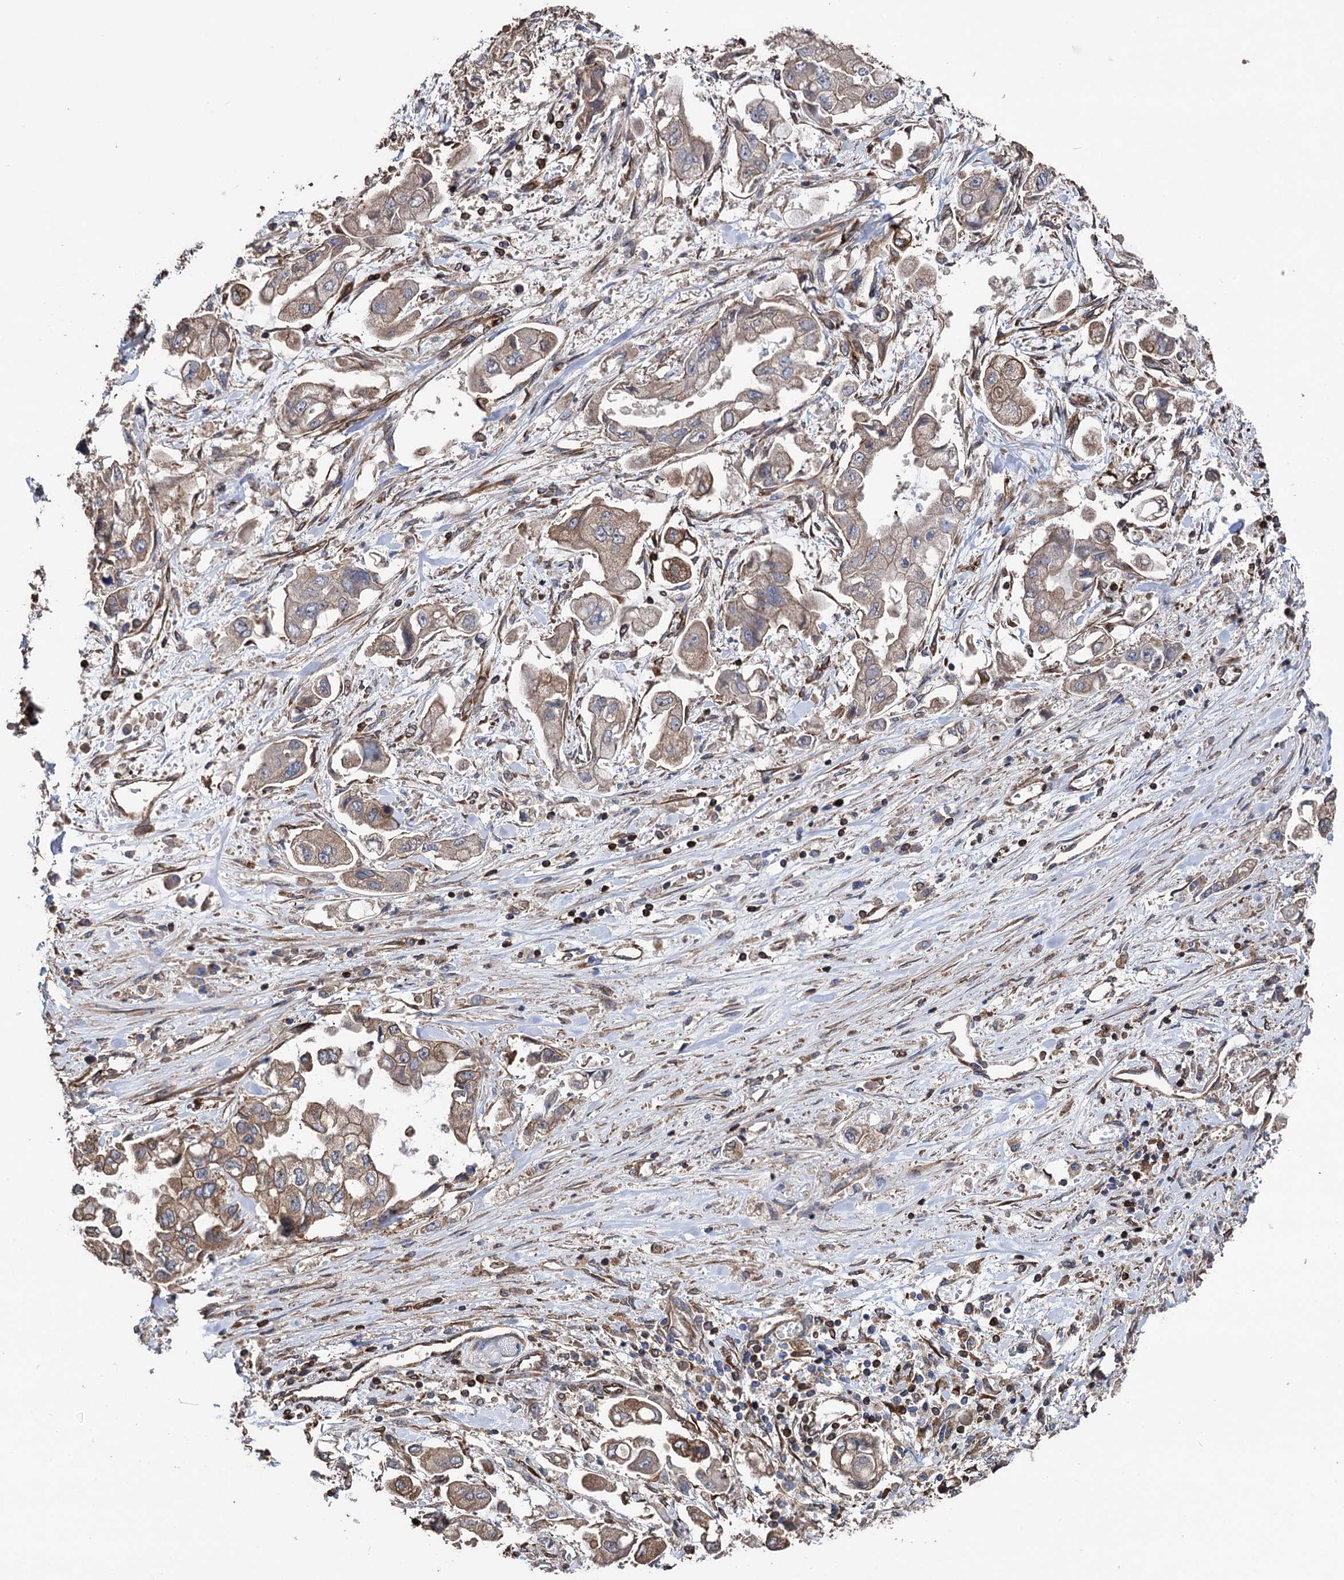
{"staining": {"intensity": "weak", "quantity": ">75%", "location": "cytoplasmic/membranous"}, "tissue": "stomach cancer", "cell_type": "Tumor cells", "image_type": "cancer", "snomed": [{"axis": "morphology", "description": "Adenocarcinoma, NOS"}, {"axis": "topography", "description": "Stomach"}], "caption": "This histopathology image demonstrates immunohistochemistry staining of human stomach cancer (adenocarcinoma), with low weak cytoplasmic/membranous expression in approximately >75% of tumor cells.", "gene": "STING1", "patient": {"sex": "male", "age": 62}}